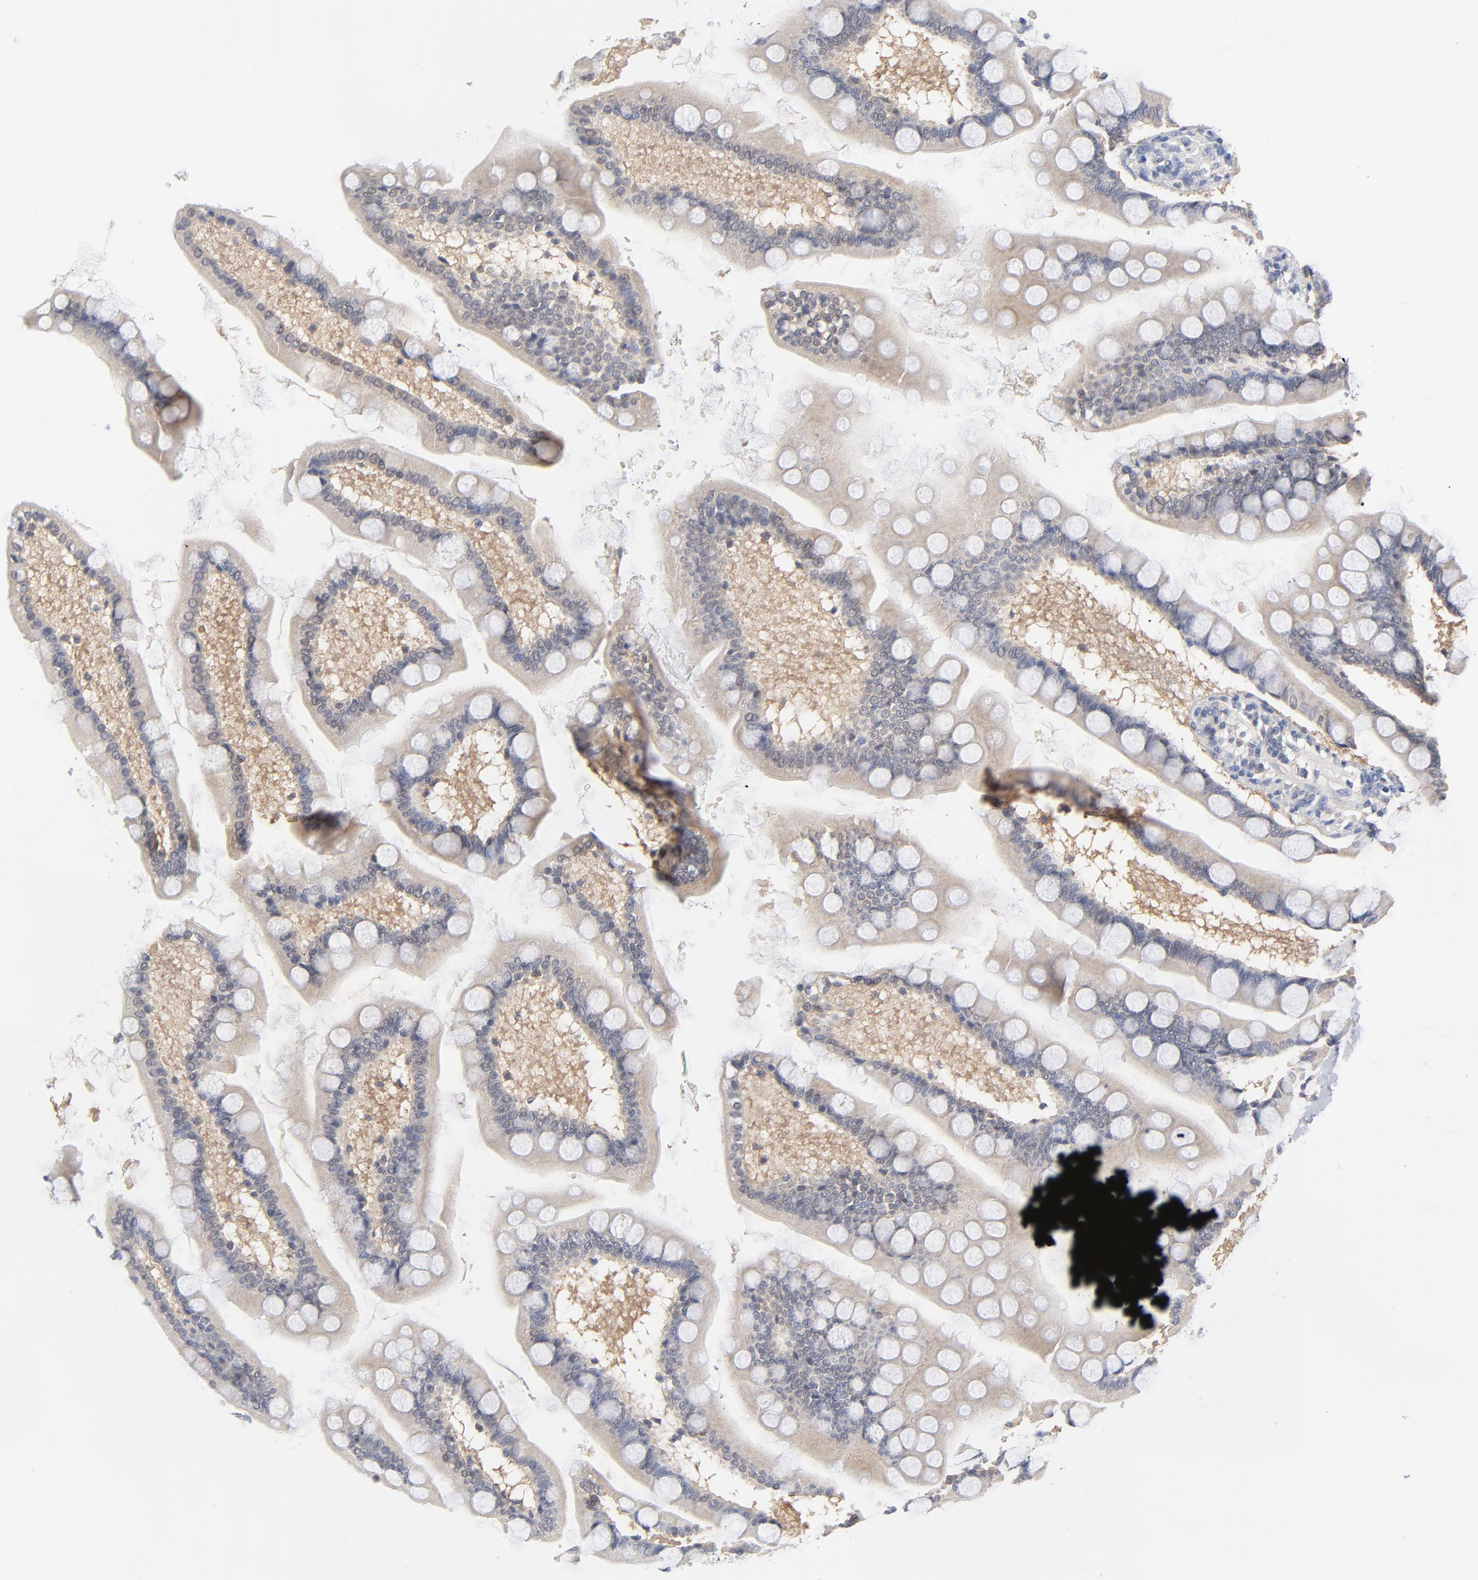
{"staining": {"intensity": "weak", "quantity": ">75%", "location": "cytoplasmic/membranous"}, "tissue": "small intestine", "cell_type": "Glandular cells", "image_type": "normal", "snomed": [{"axis": "morphology", "description": "Normal tissue, NOS"}, {"axis": "topography", "description": "Small intestine"}], "caption": "Glandular cells demonstrate low levels of weak cytoplasmic/membranous positivity in about >75% of cells in normal human small intestine. (Brightfield microscopy of DAB IHC at high magnification).", "gene": "CAB39L", "patient": {"sex": "male", "age": 41}}